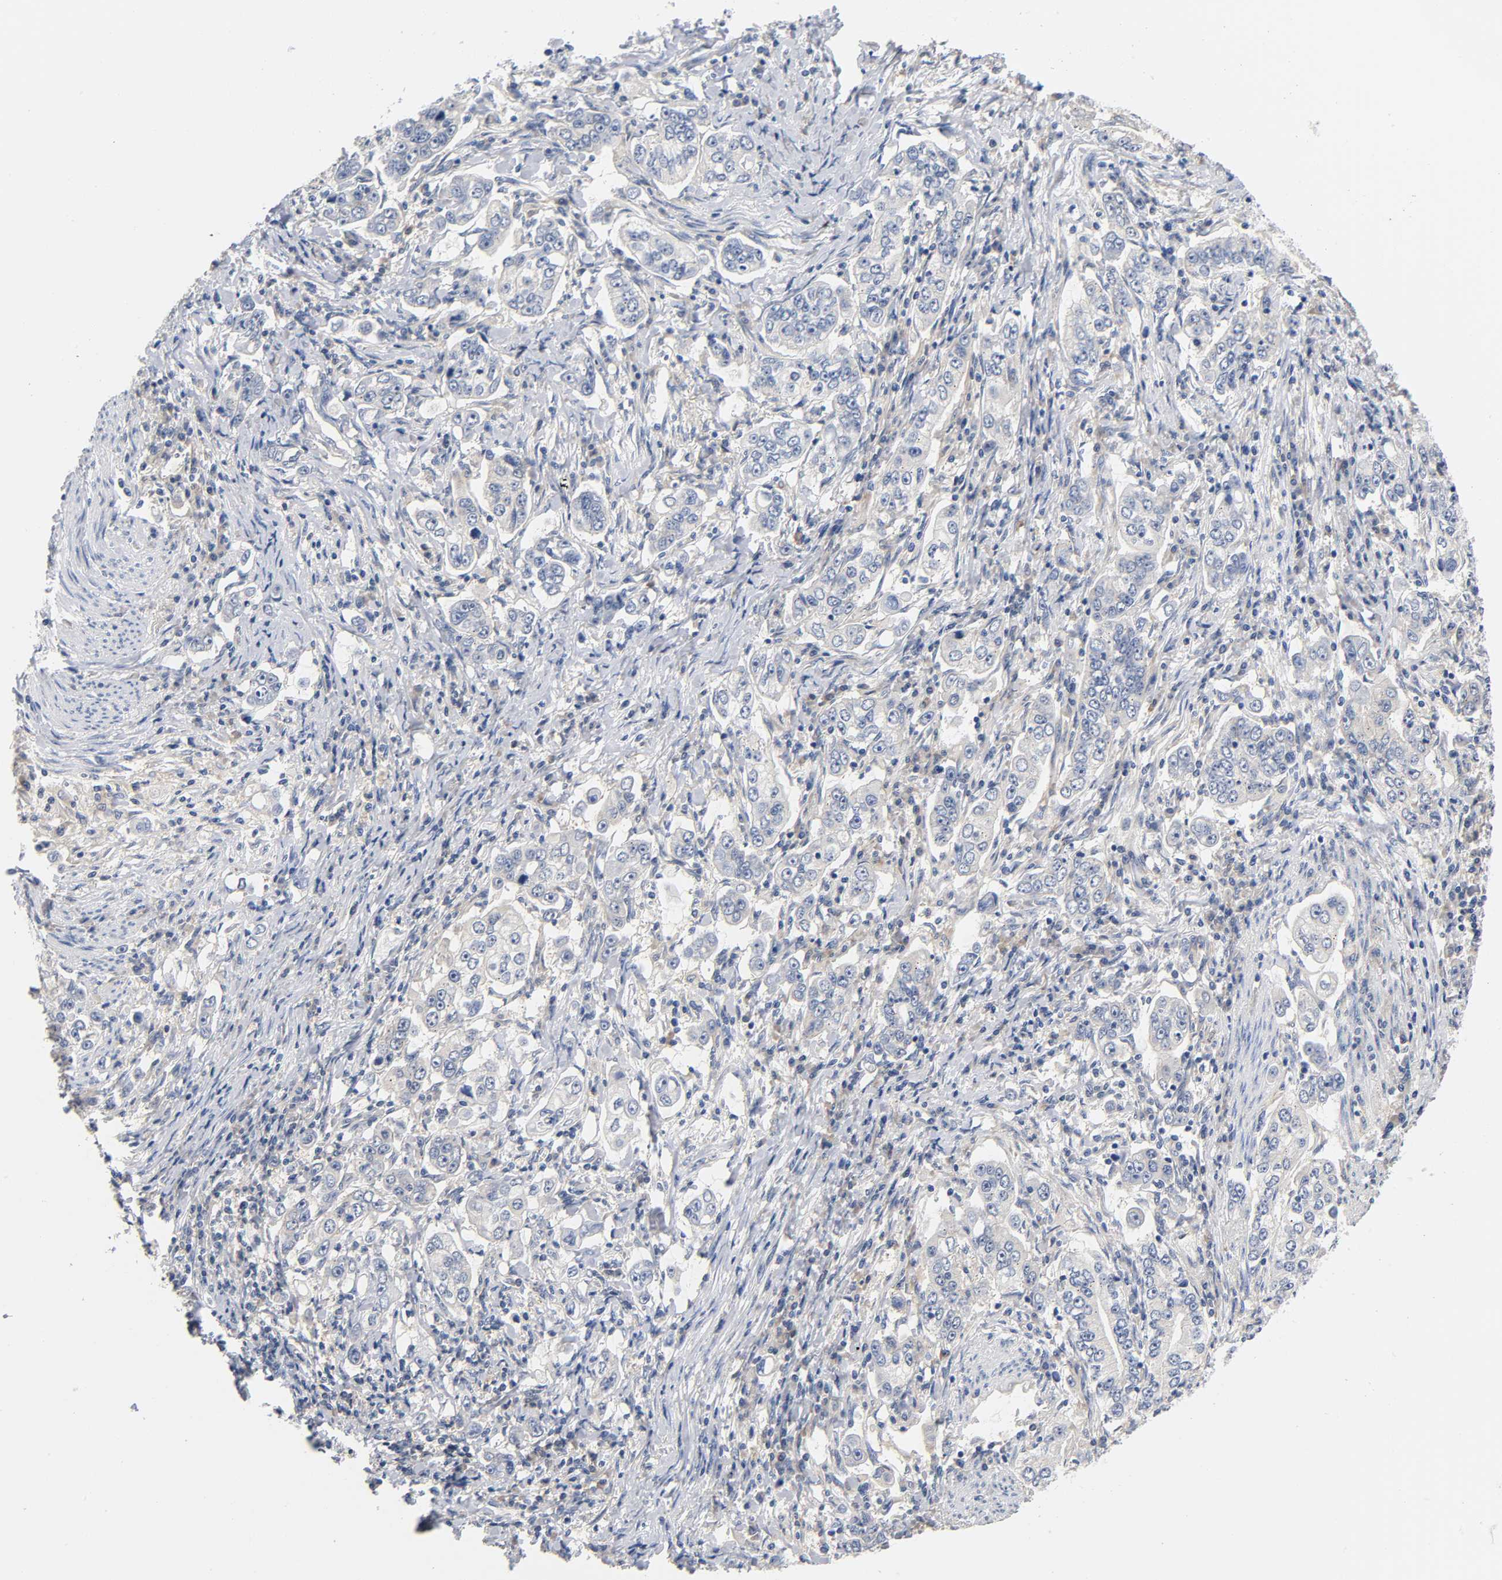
{"staining": {"intensity": "moderate", "quantity": "25%-75%", "location": "cytoplasmic/membranous"}, "tissue": "stomach cancer", "cell_type": "Tumor cells", "image_type": "cancer", "snomed": [{"axis": "morphology", "description": "Adenocarcinoma, NOS"}, {"axis": "topography", "description": "Stomach, lower"}], "caption": "Brown immunohistochemical staining in adenocarcinoma (stomach) shows moderate cytoplasmic/membranous expression in about 25%-75% of tumor cells. The protein of interest is shown in brown color, while the nuclei are stained blue.", "gene": "FYN", "patient": {"sex": "female", "age": 72}}